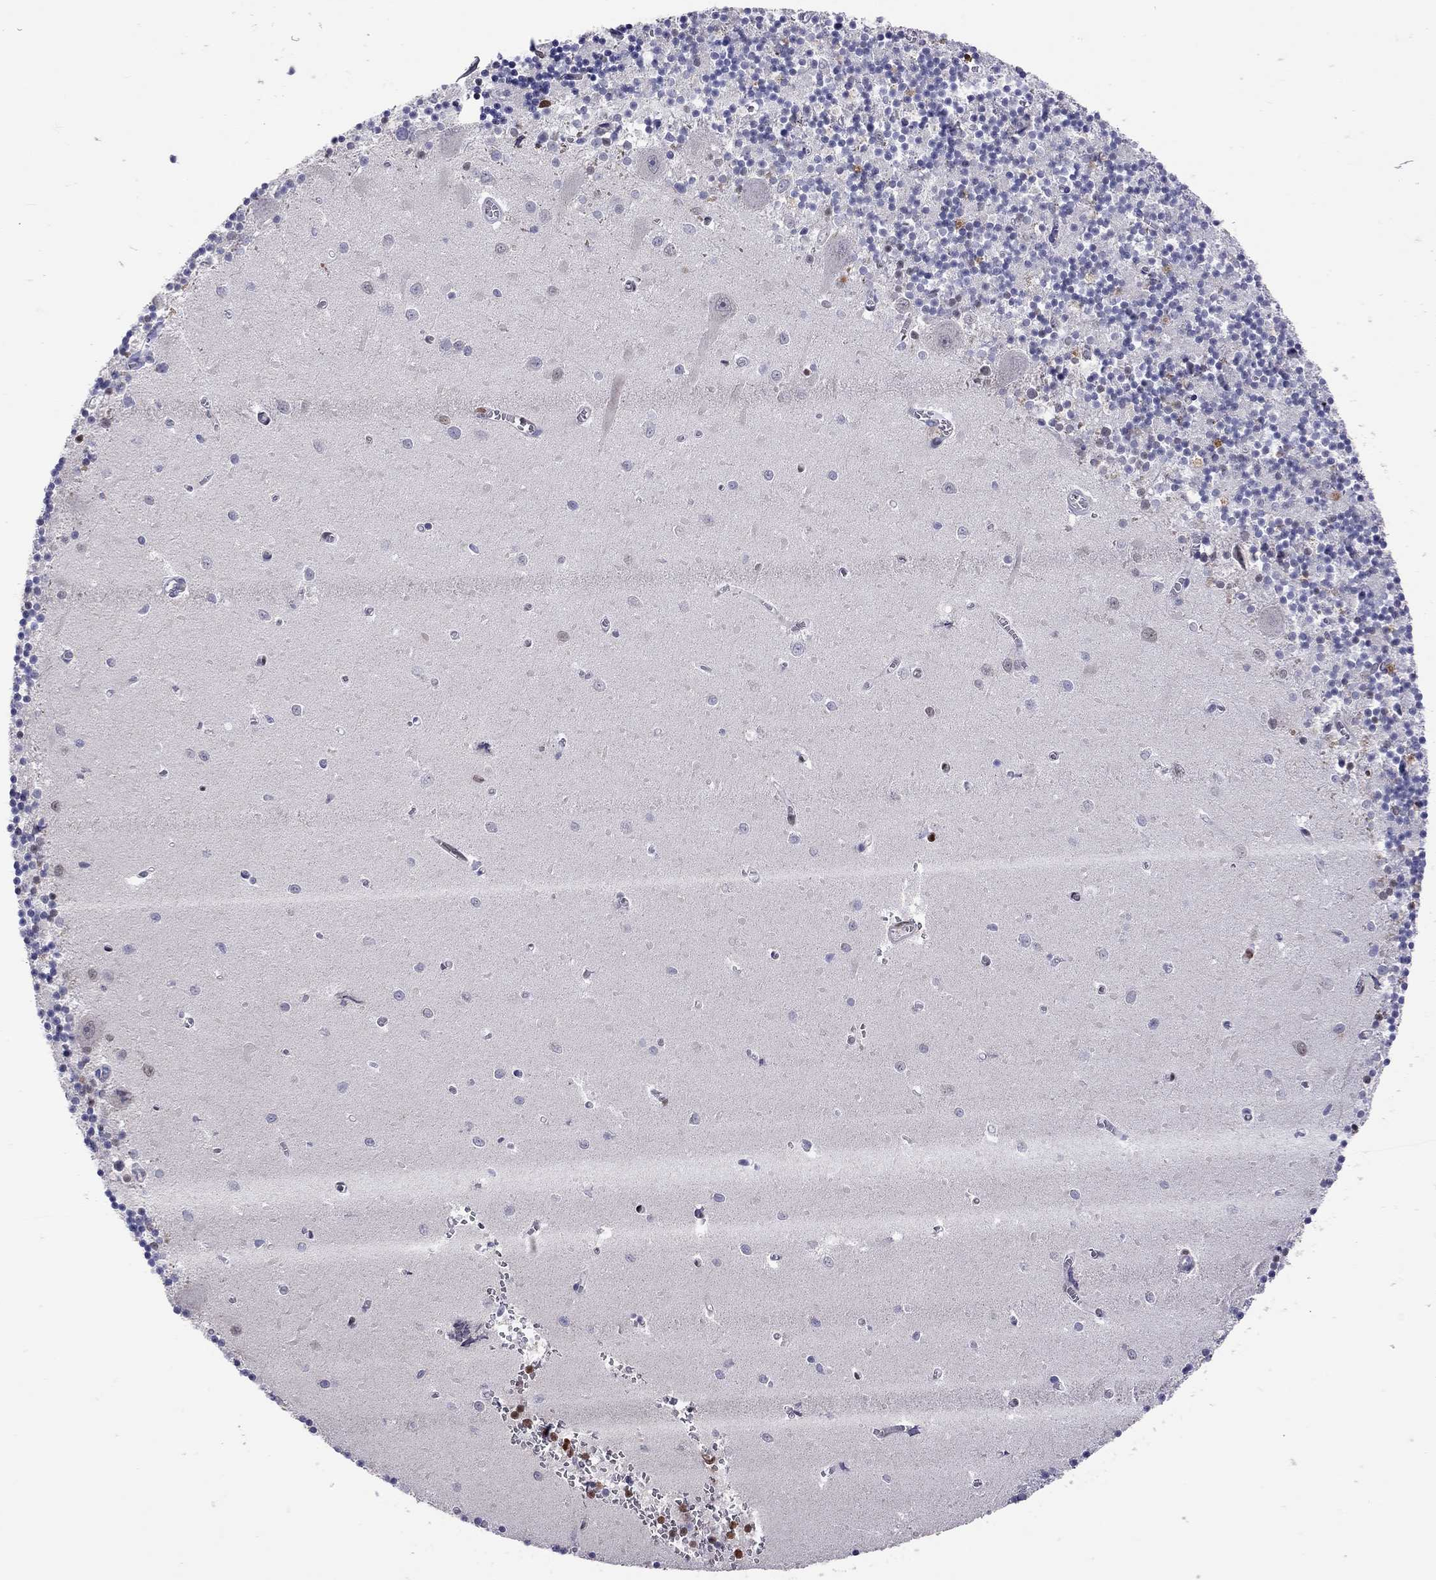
{"staining": {"intensity": "negative", "quantity": "none", "location": "none"}, "tissue": "cerebellum", "cell_type": "Cells in granular layer", "image_type": "normal", "snomed": [{"axis": "morphology", "description": "Normal tissue, NOS"}, {"axis": "topography", "description": "Cerebellum"}], "caption": "Protein analysis of normal cerebellum exhibits no significant expression in cells in granular layer. Brightfield microscopy of IHC stained with DAB (3,3'-diaminobenzidine) (brown) and hematoxylin (blue), captured at high magnification.", "gene": "SERPINA3", "patient": {"sex": "female", "age": 64}}